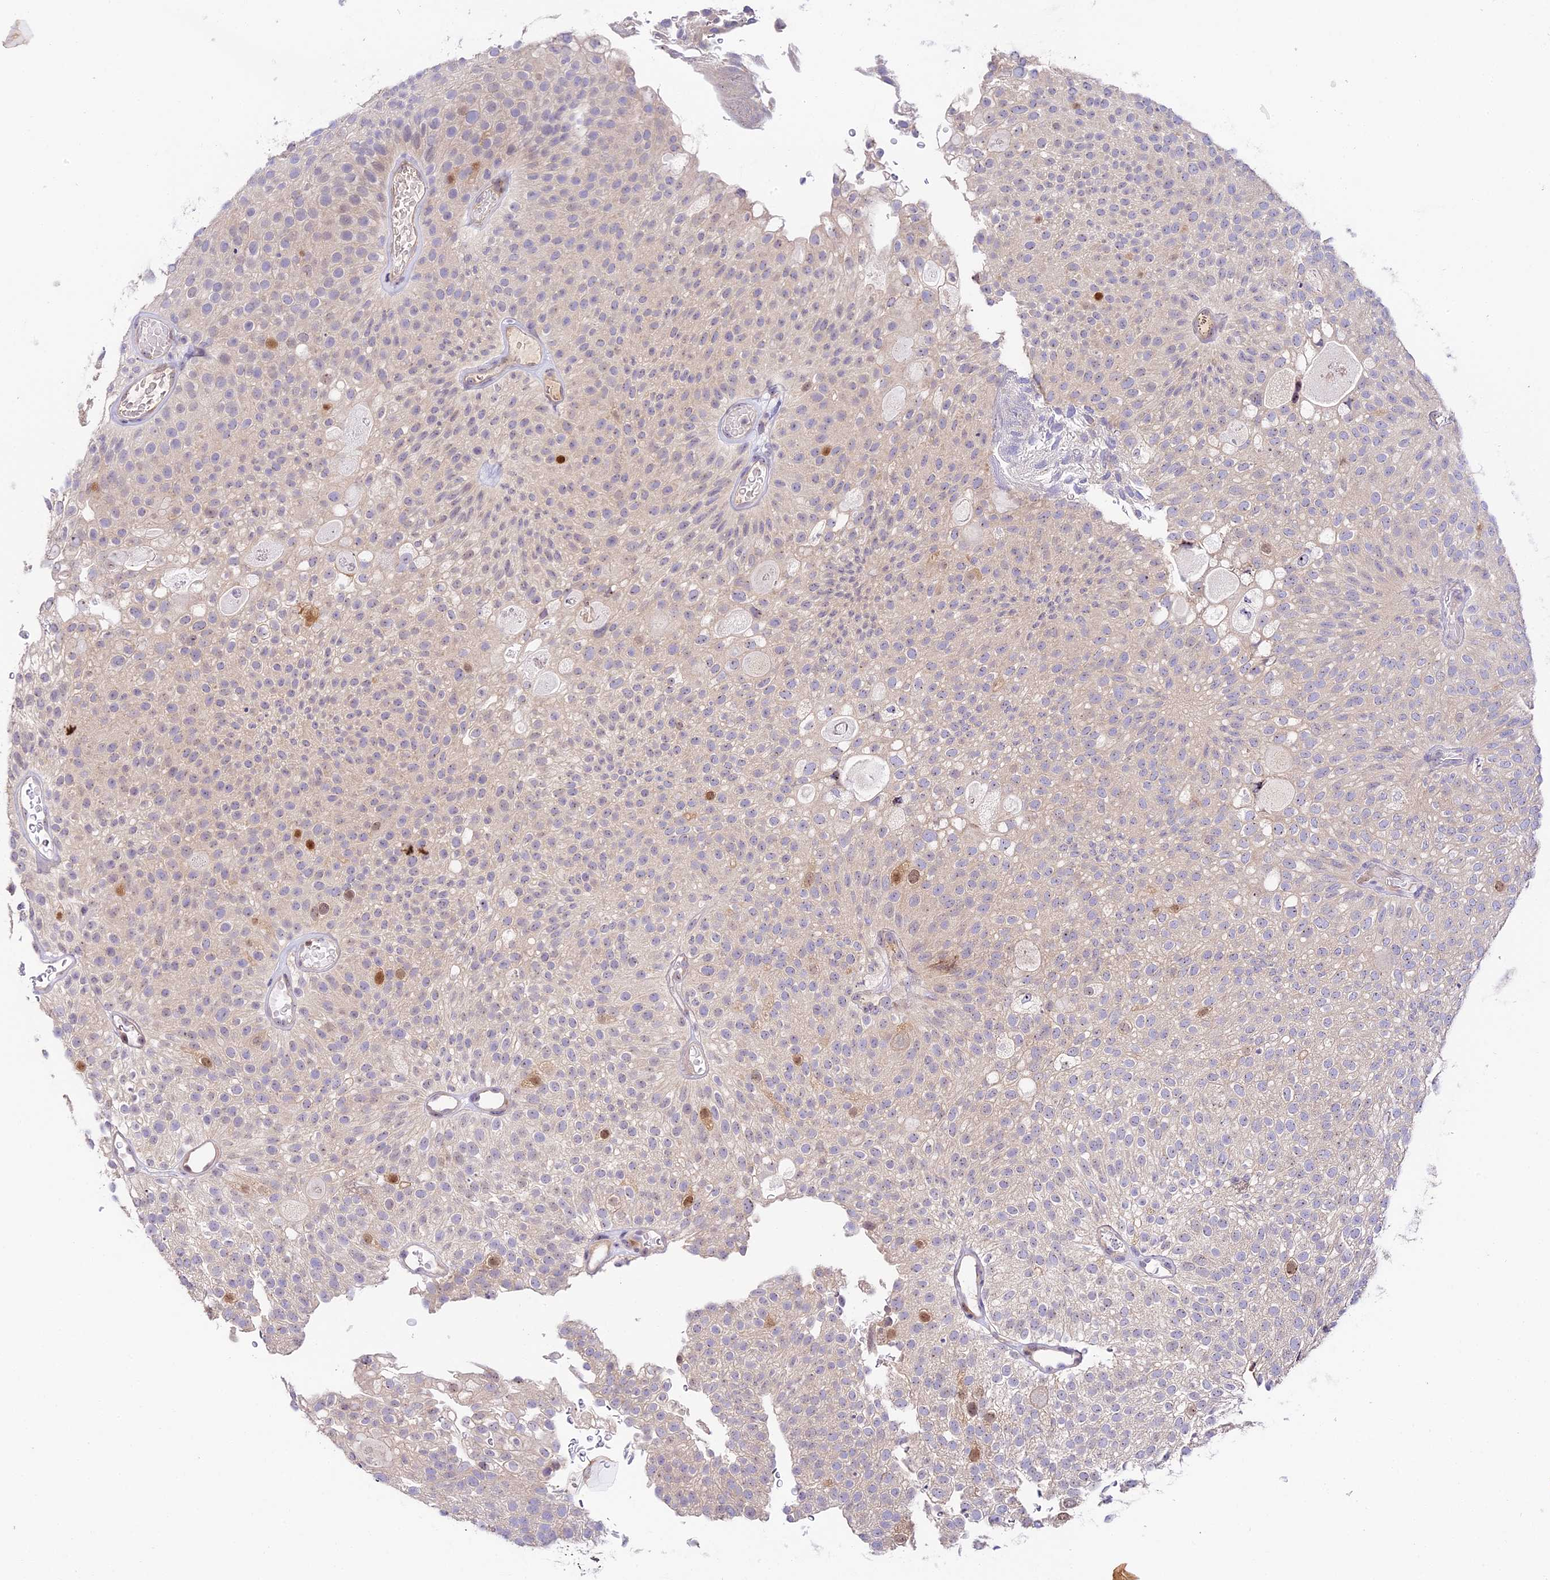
{"staining": {"intensity": "moderate", "quantity": "<25%", "location": "nuclear"}, "tissue": "urothelial cancer", "cell_type": "Tumor cells", "image_type": "cancer", "snomed": [{"axis": "morphology", "description": "Urothelial carcinoma, Low grade"}, {"axis": "topography", "description": "Urinary bladder"}], "caption": "Immunohistochemical staining of human urothelial cancer demonstrates low levels of moderate nuclear expression in approximately <25% of tumor cells.", "gene": "RAD51", "patient": {"sex": "male", "age": 78}}